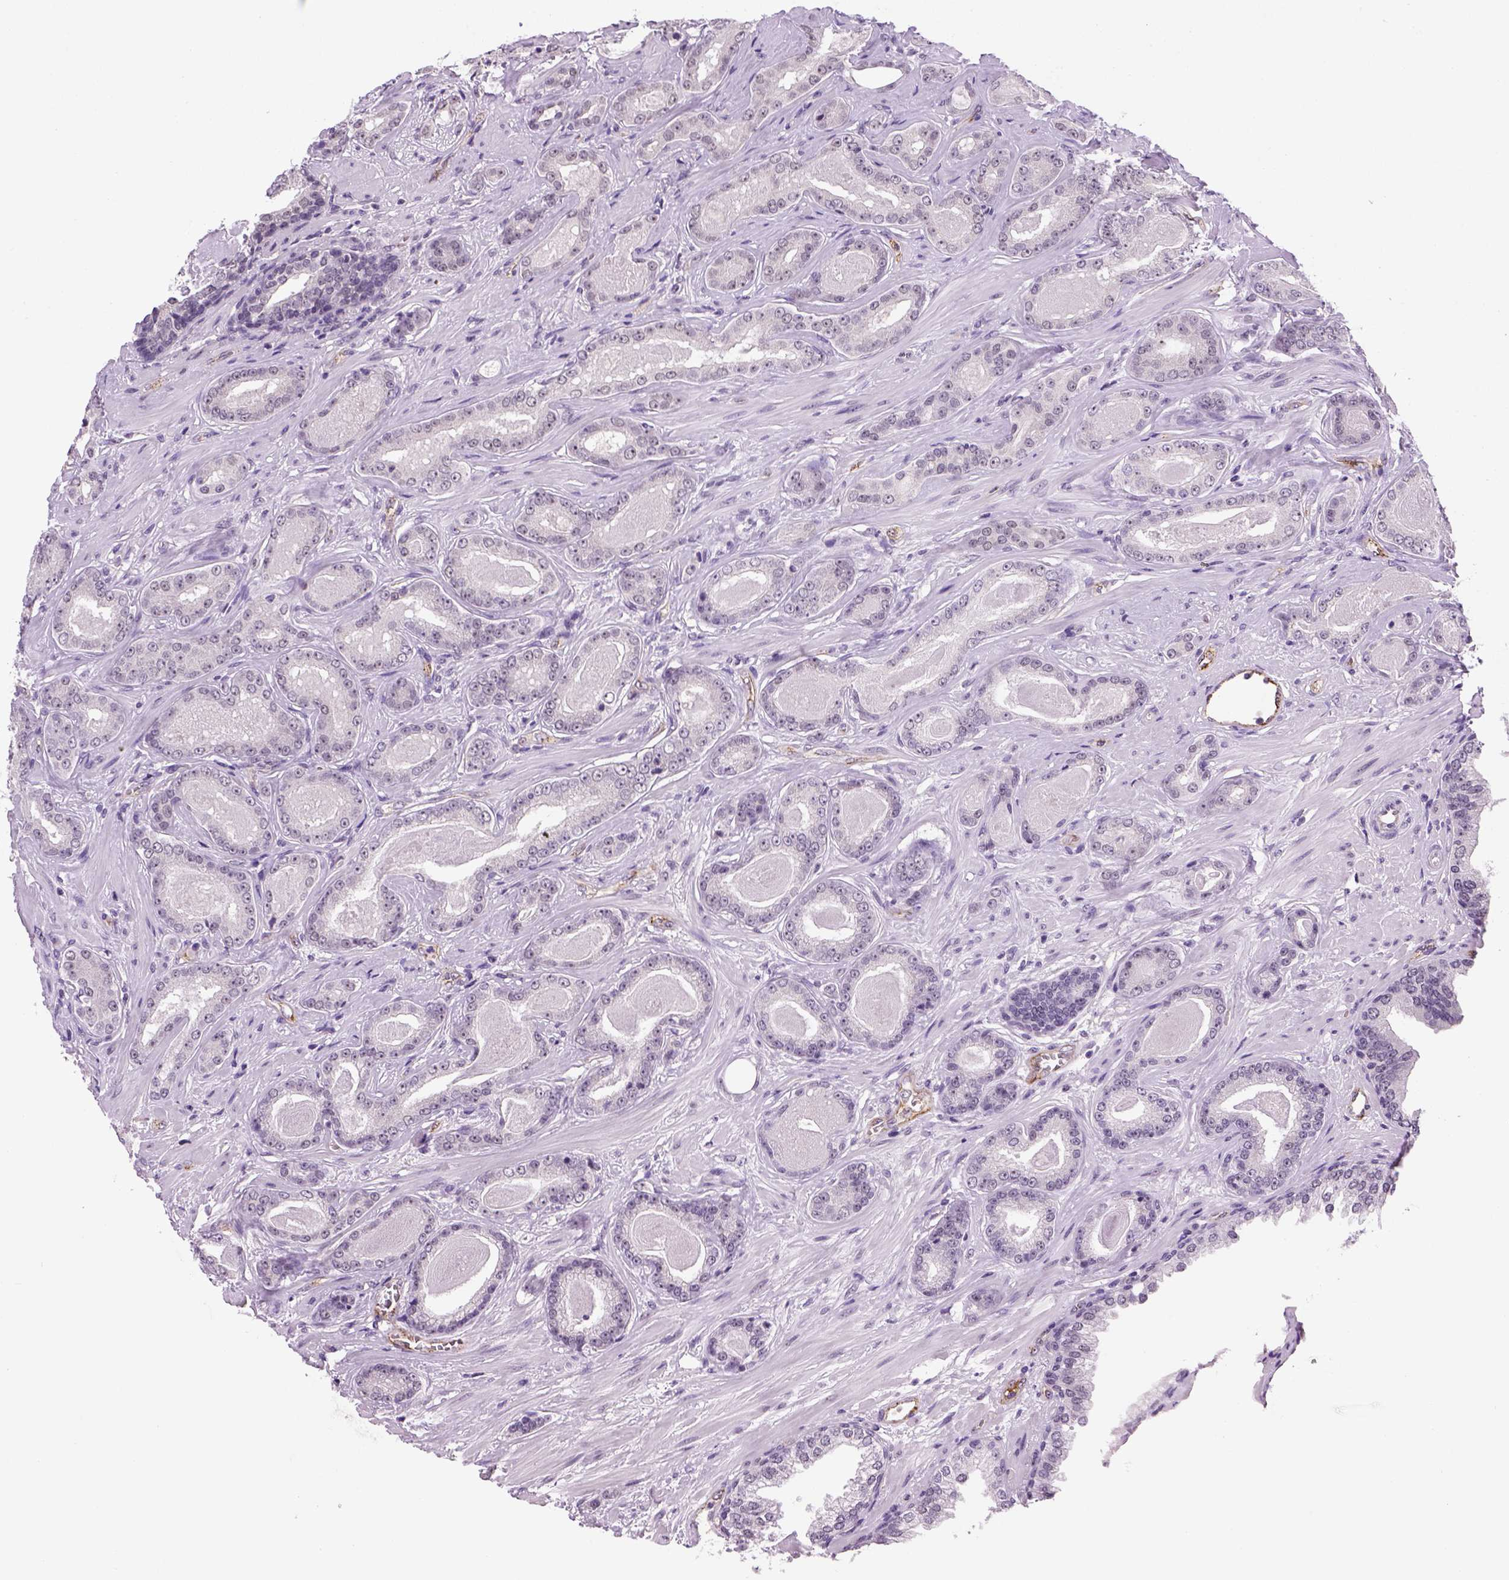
{"staining": {"intensity": "negative", "quantity": "none", "location": "none"}, "tissue": "prostate cancer", "cell_type": "Tumor cells", "image_type": "cancer", "snomed": [{"axis": "morphology", "description": "Adenocarcinoma, Low grade"}, {"axis": "topography", "description": "Prostate"}], "caption": "There is no significant staining in tumor cells of adenocarcinoma (low-grade) (prostate).", "gene": "VWF", "patient": {"sex": "male", "age": 61}}